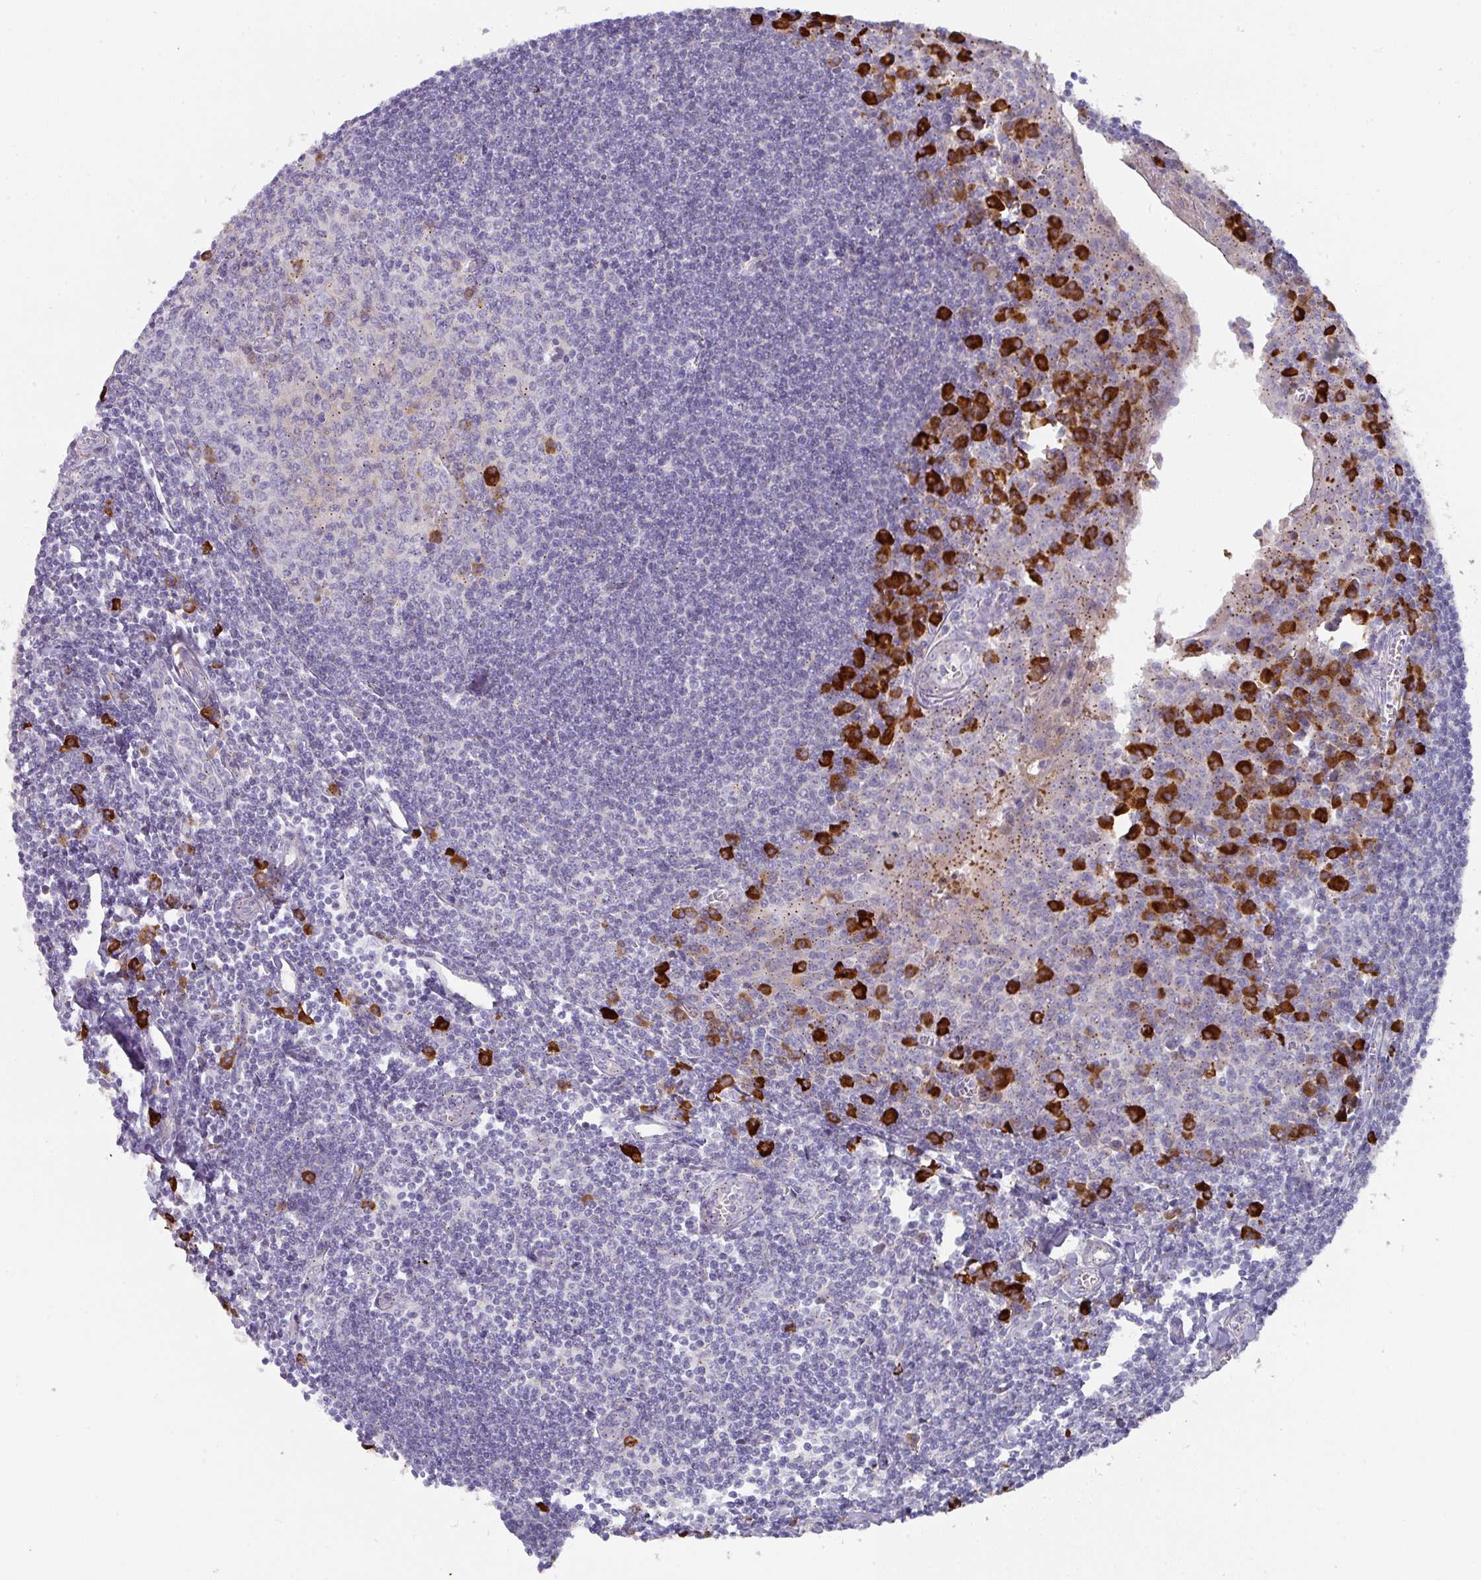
{"staining": {"intensity": "strong", "quantity": "<25%", "location": "cytoplasmic/membranous"}, "tissue": "tonsil", "cell_type": "Germinal center cells", "image_type": "normal", "snomed": [{"axis": "morphology", "description": "Normal tissue, NOS"}, {"axis": "topography", "description": "Tonsil"}], "caption": "Protein expression analysis of benign tonsil exhibits strong cytoplasmic/membranous positivity in about <25% of germinal center cells.", "gene": "IL4R", "patient": {"sex": "male", "age": 27}}